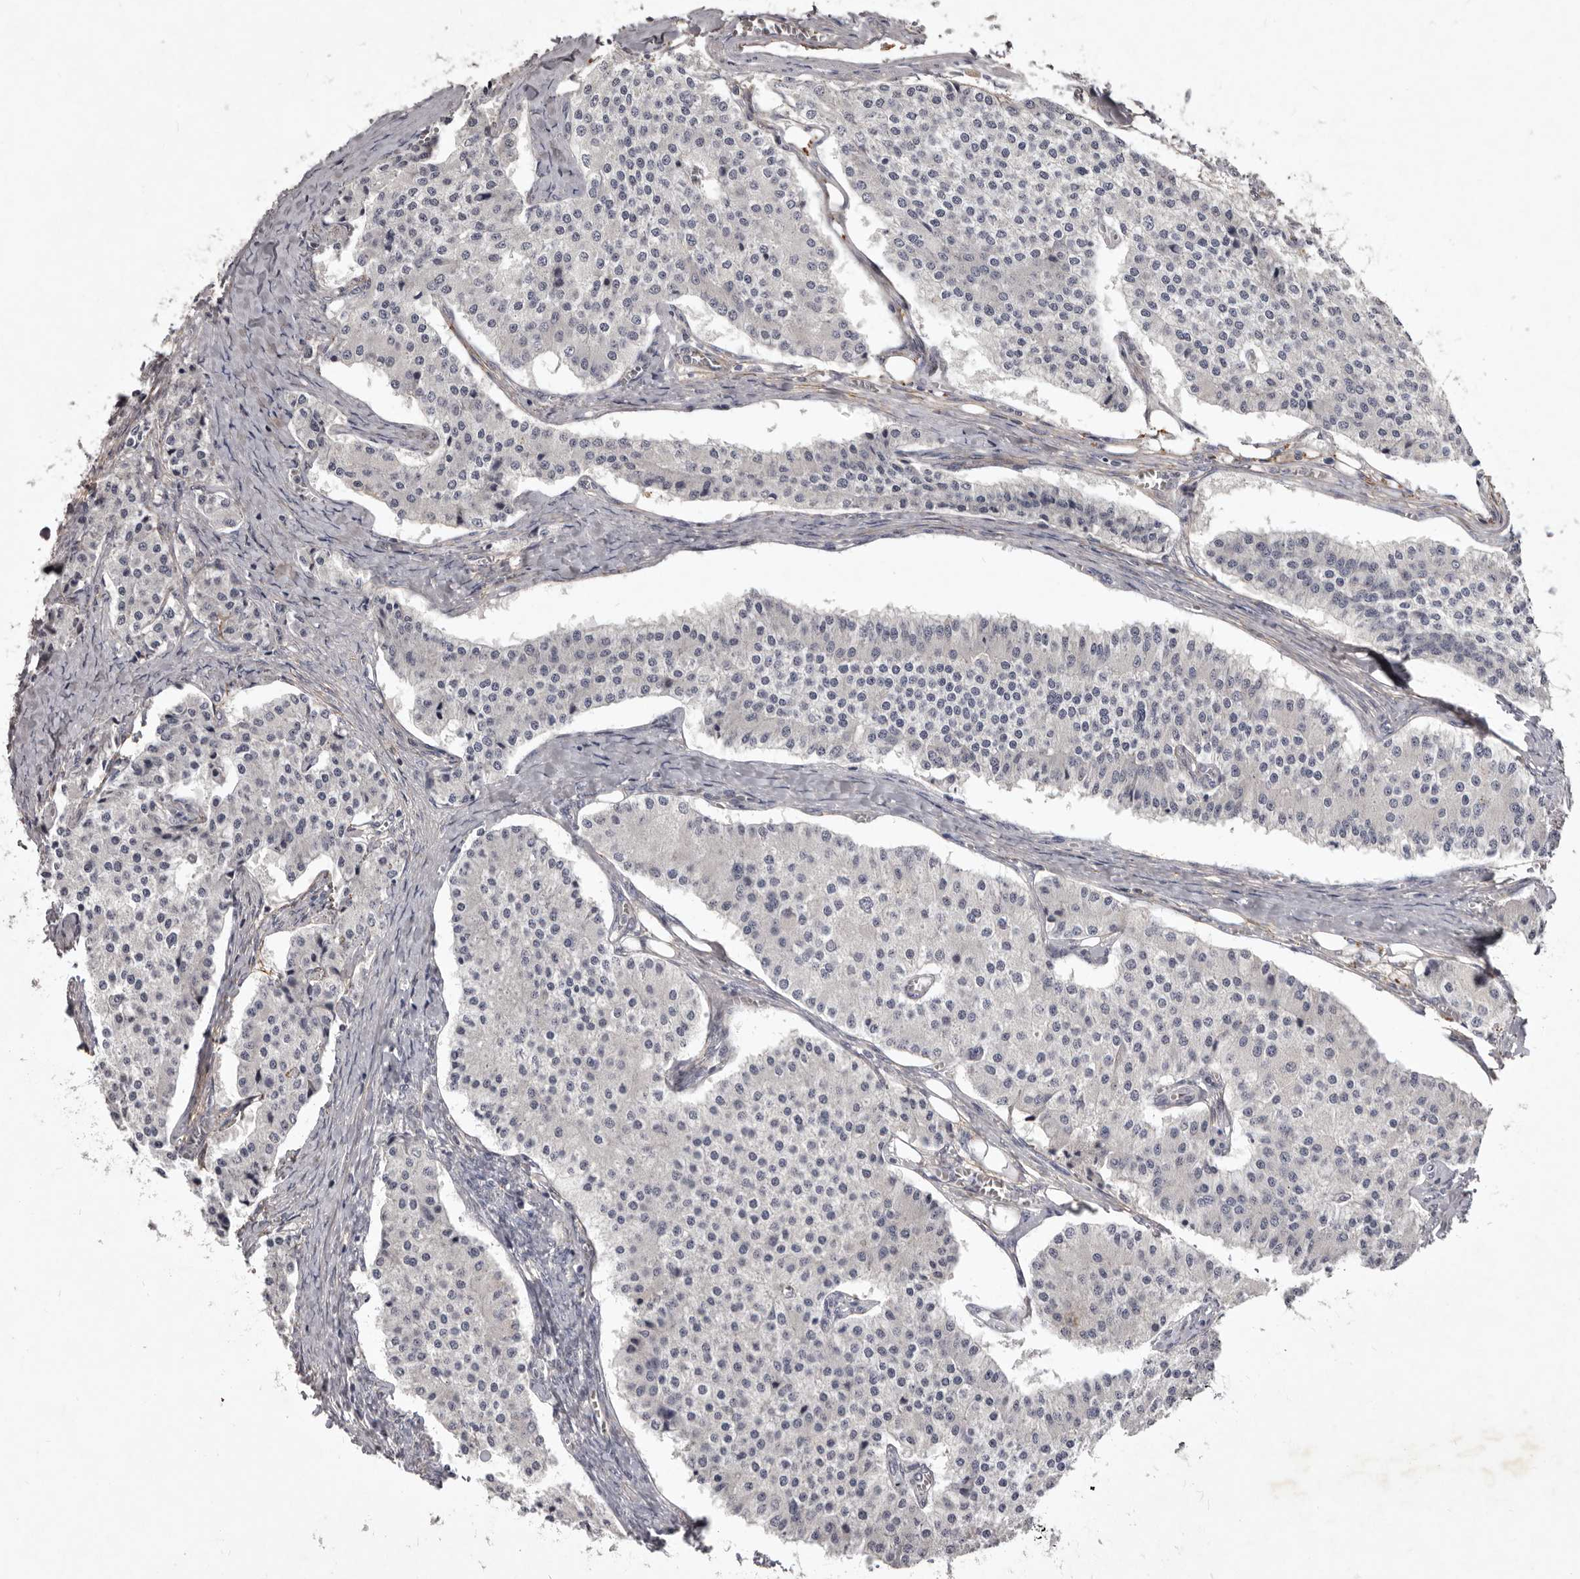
{"staining": {"intensity": "negative", "quantity": "none", "location": "none"}, "tissue": "carcinoid", "cell_type": "Tumor cells", "image_type": "cancer", "snomed": [{"axis": "morphology", "description": "Carcinoid, malignant, NOS"}, {"axis": "topography", "description": "Colon"}], "caption": "The image demonstrates no significant positivity in tumor cells of carcinoid.", "gene": "HBS1L", "patient": {"sex": "female", "age": 52}}